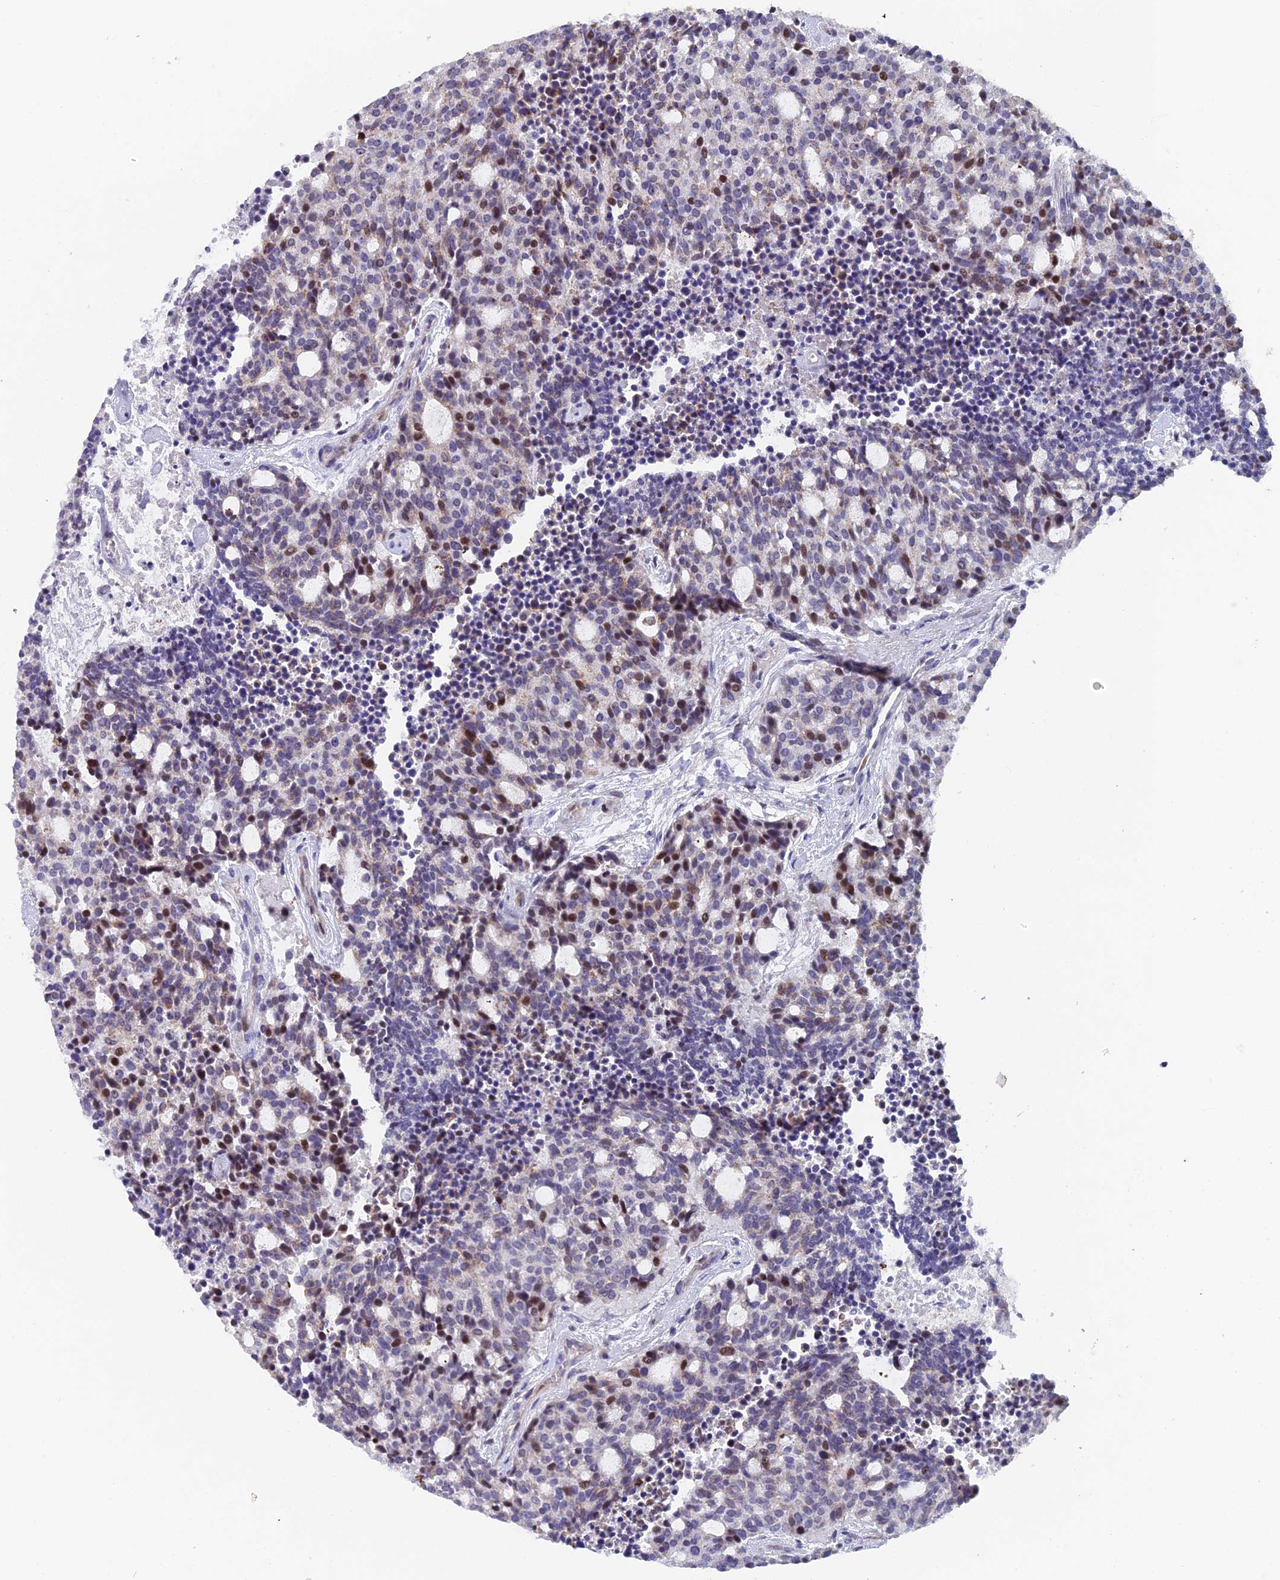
{"staining": {"intensity": "moderate", "quantity": "<25%", "location": "nuclear"}, "tissue": "carcinoid", "cell_type": "Tumor cells", "image_type": "cancer", "snomed": [{"axis": "morphology", "description": "Carcinoid, malignant, NOS"}, {"axis": "topography", "description": "Pancreas"}], "caption": "Immunohistochemistry (DAB) staining of human carcinoid (malignant) reveals moderate nuclear protein staining in about <25% of tumor cells.", "gene": "XKR9", "patient": {"sex": "female", "age": 54}}